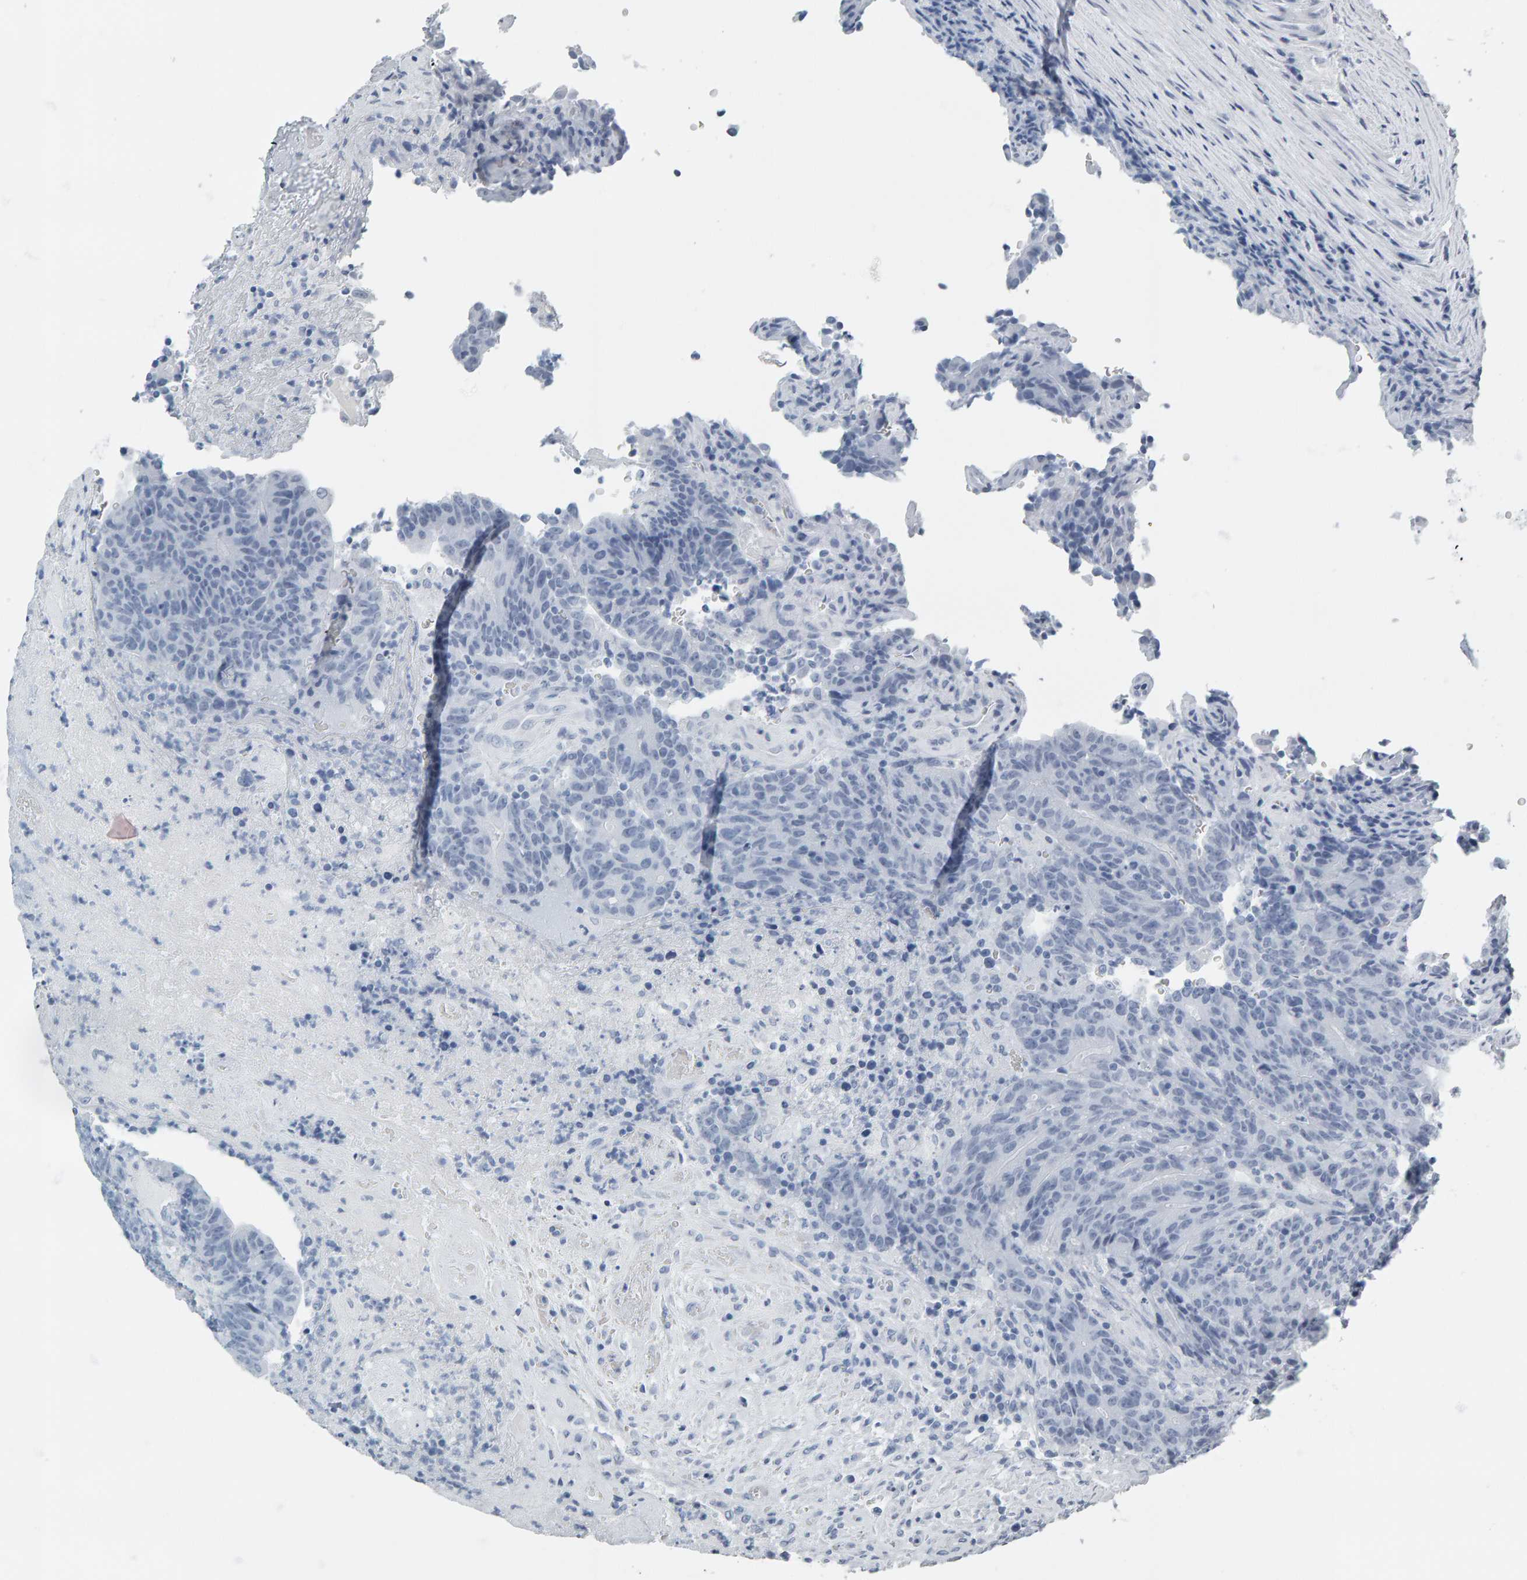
{"staining": {"intensity": "negative", "quantity": "none", "location": "none"}, "tissue": "colorectal cancer", "cell_type": "Tumor cells", "image_type": "cancer", "snomed": [{"axis": "morphology", "description": "Normal tissue, NOS"}, {"axis": "morphology", "description": "Adenocarcinoma, NOS"}, {"axis": "topography", "description": "Colon"}], "caption": "Immunohistochemical staining of human adenocarcinoma (colorectal) demonstrates no significant expression in tumor cells. (DAB (3,3'-diaminobenzidine) IHC visualized using brightfield microscopy, high magnification).", "gene": "SPACA3", "patient": {"sex": "female", "age": 75}}